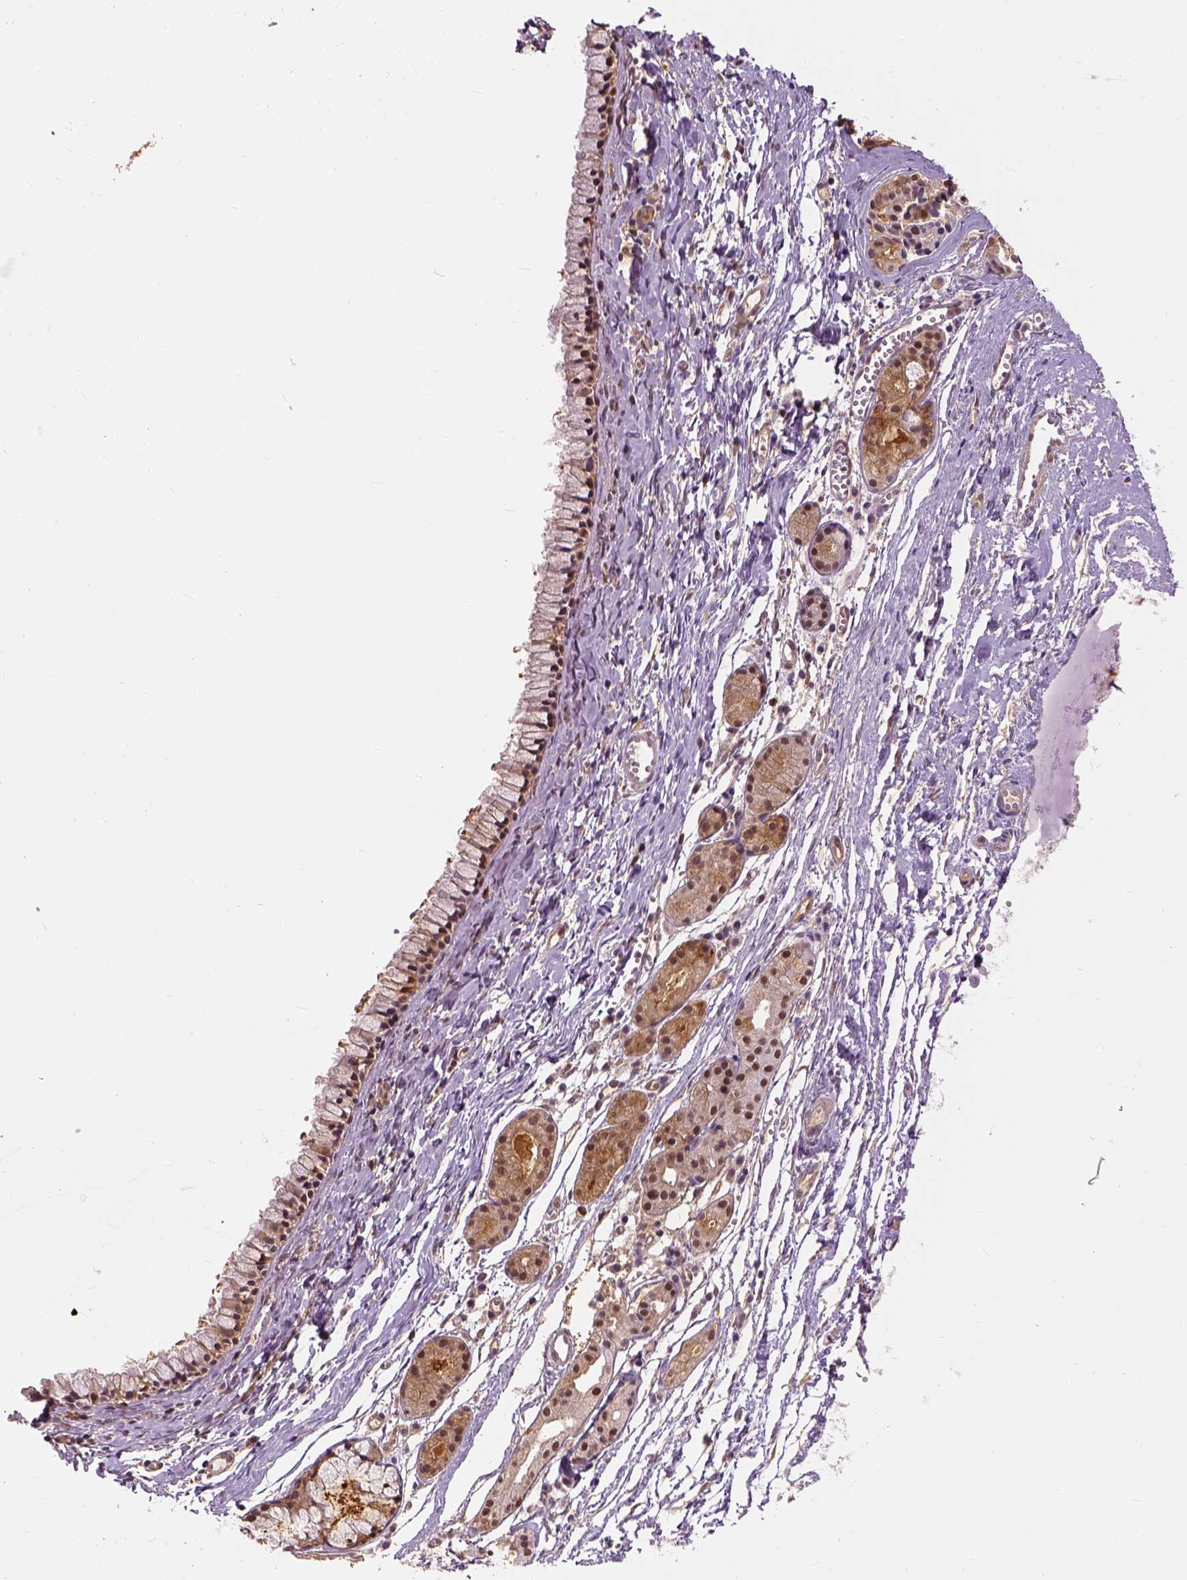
{"staining": {"intensity": "moderate", "quantity": ">75%", "location": "cytoplasmic/membranous"}, "tissue": "nasopharynx", "cell_type": "Respiratory epithelial cells", "image_type": "normal", "snomed": [{"axis": "morphology", "description": "Normal tissue, NOS"}, {"axis": "topography", "description": "Nasopharynx"}], "caption": "Protein expression analysis of unremarkable nasopharynx shows moderate cytoplasmic/membranous positivity in about >75% of respiratory epithelial cells. Using DAB (3,3'-diaminobenzidine) (brown) and hematoxylin (blue) stains, captured at high magnification using brightfield microscopy.", "gene": "GPI", "patient": {"sex": "male", "age": 83}}